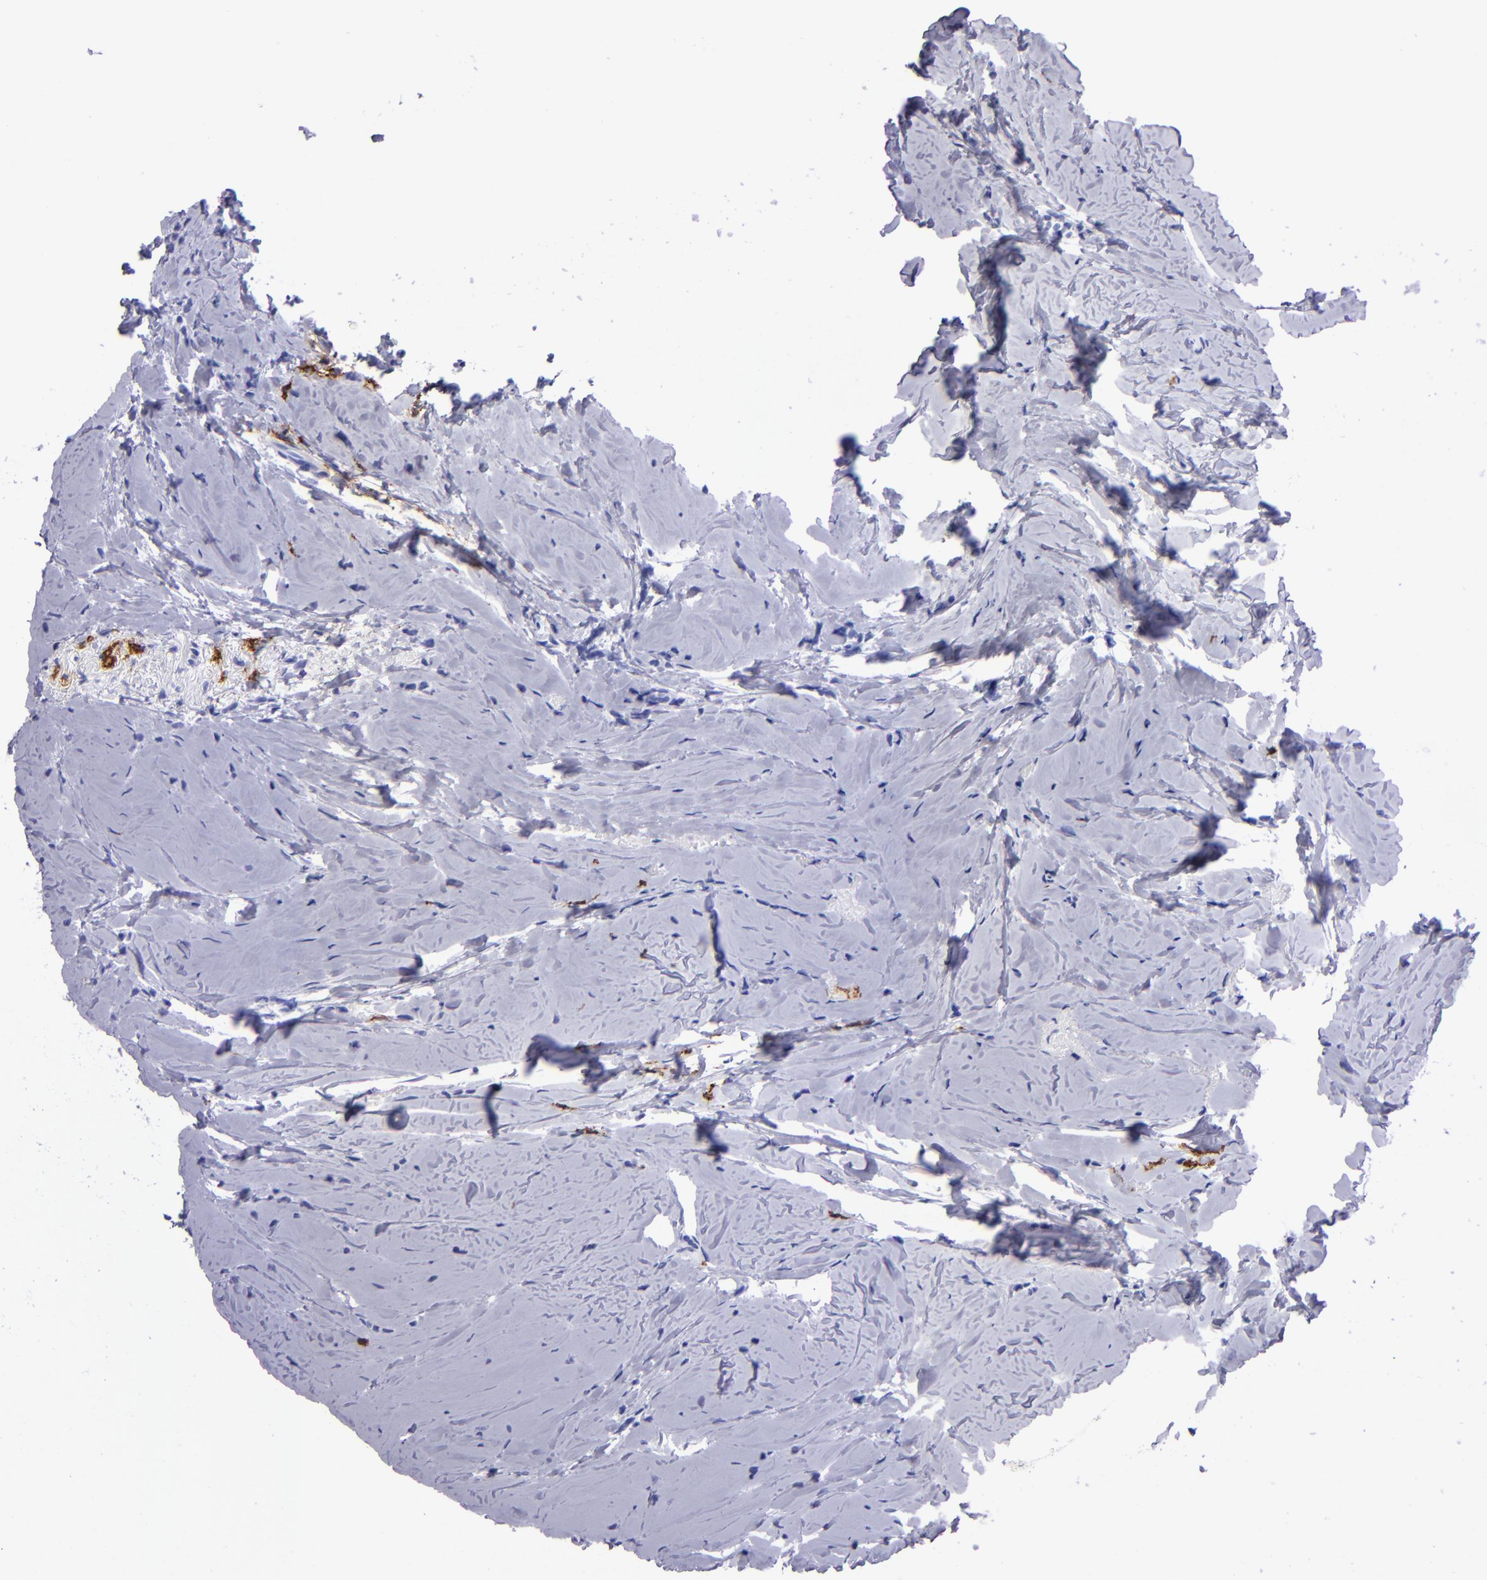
{"staining": {"intensity": "negative", "quantity": "none", "location": "none"}, "tissue": "breast cancer", "cell_type": "Tumor cells", "image_type": "cancer", "snomed": [{"axis": "morphology", "description": "Lobular carcinoma"}, {"axis": "topography", "description": "Breast"}], "caption": "This is an immunohistochemistry image of human breast cancer. There is no positivity in tumor cells.", "gene": "CD38", "patient": {"sex": "female", "age": 64}}